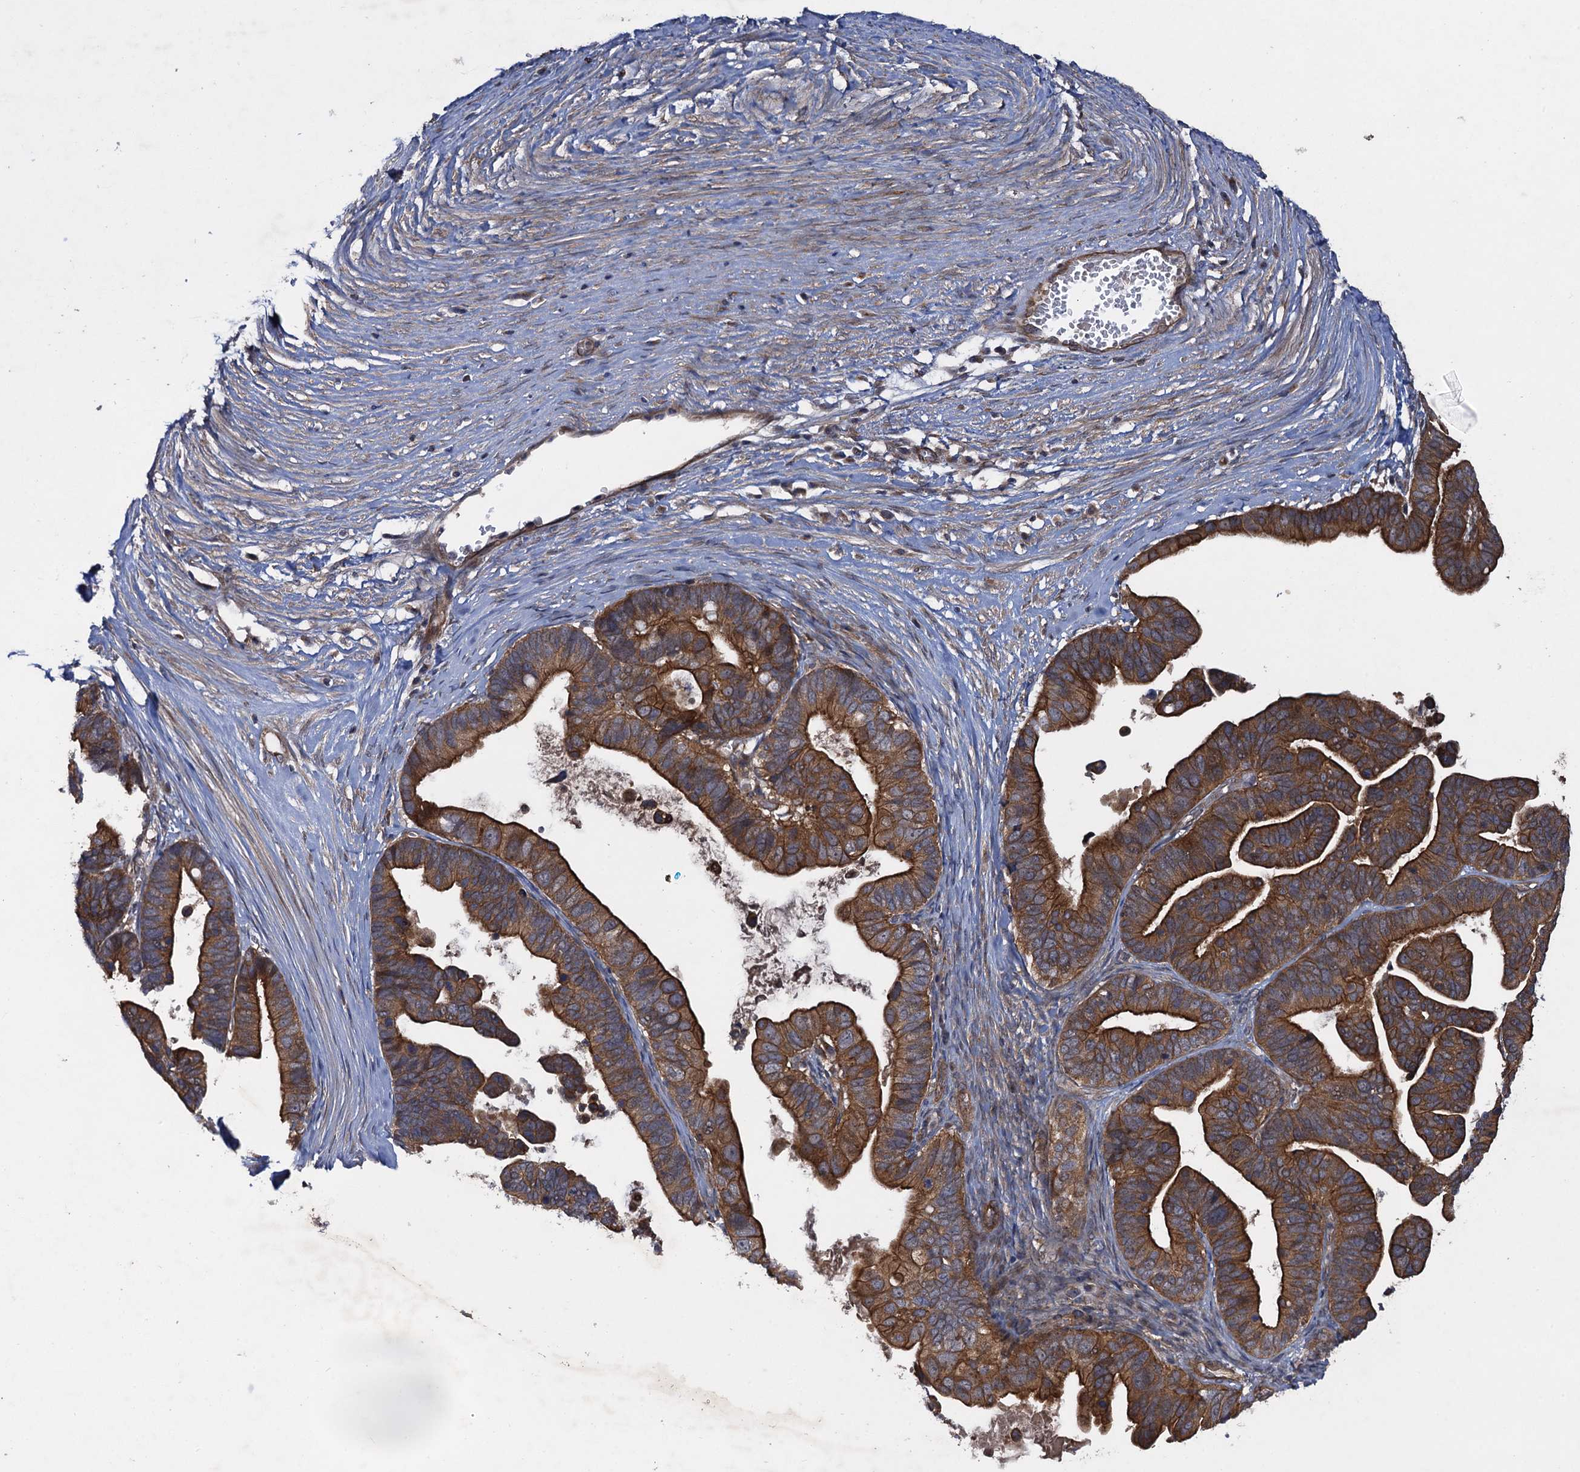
{"staining": {"intensity": "strong", "quantity": ">75%", "location": "cytoplasmic/membranous"}, "tissue": "ovarian cancer", "cell_type": "Tumor cells", "image_type": "cancer", "snomed": [{"axis": "morphology", "description": "Cystadenocarcinoma, serous, NOS"}, {"axis": "topography", "description": "Ovary"}], "caption": "About >75% of tumor cells in human ovarian cancer (serous cystadenocarcinoma) display strong cytoplasmic/membranous protein expression as visualized by brown immunohistochemical staining.", "gene": "HAUS1", "patient": {"sex": "female", "age": 56}}